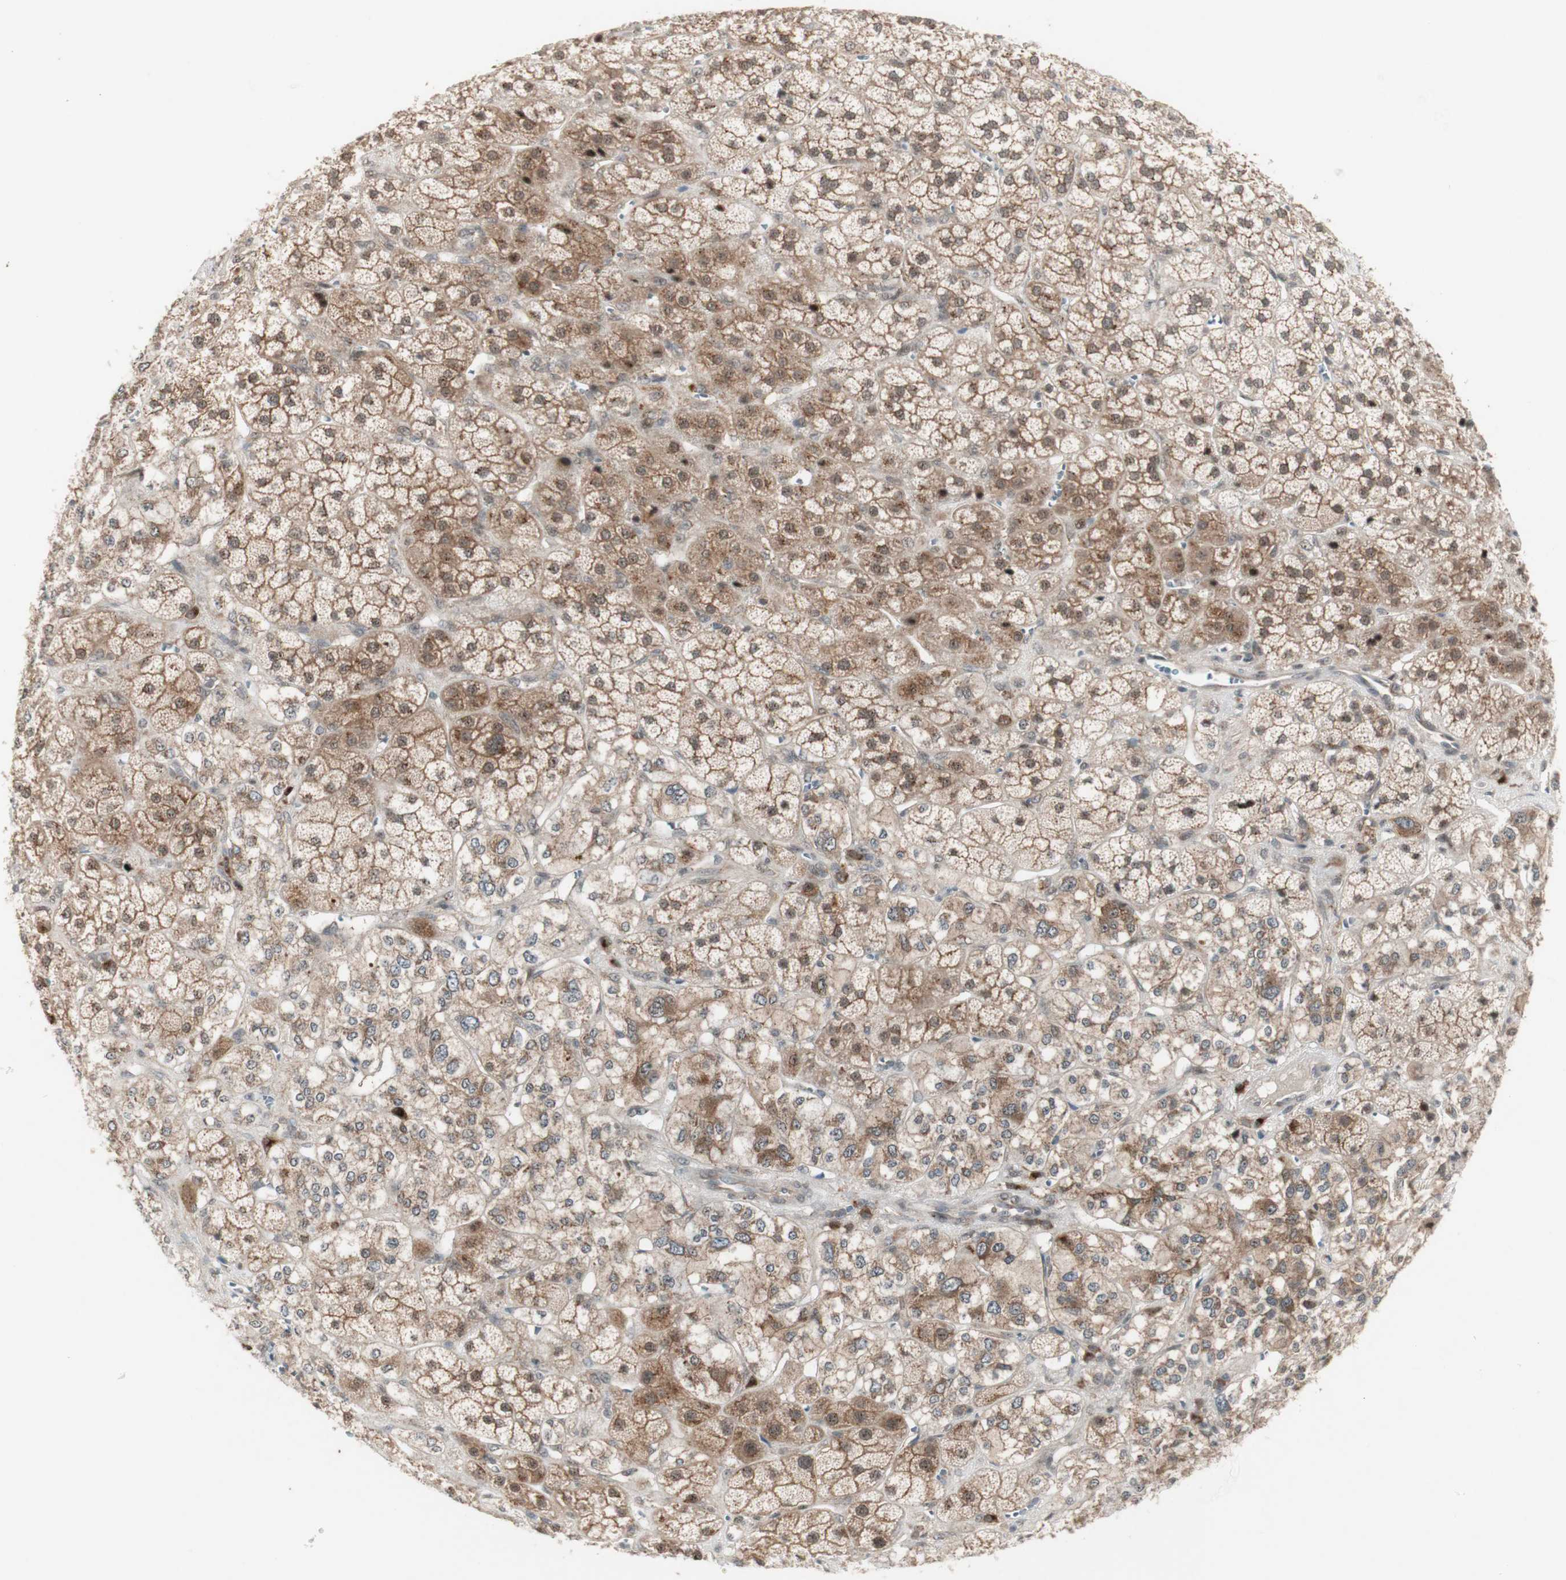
{"staining": {"intensity": "moderate", "quantity": ">75%", "location": "cytoplasmic/membranous"}, "tissue": "adrenal gland", "cell_type": "Glandular cells", "image_type": "normal", "snomed": [{"axis": "morphology", "description": "Normal tissue, NOS"}, {"axis": "topography", "description": "Adrenal gland"}], "caption": "A high-resolution micrograph shows IHC staining of normal adrenal gland, which reveals moderate cytoplasmic/membranous staining in about >75% of glandular cells.", "gene": "CYLD", "patient": {"sex": "male", "age": 56}}